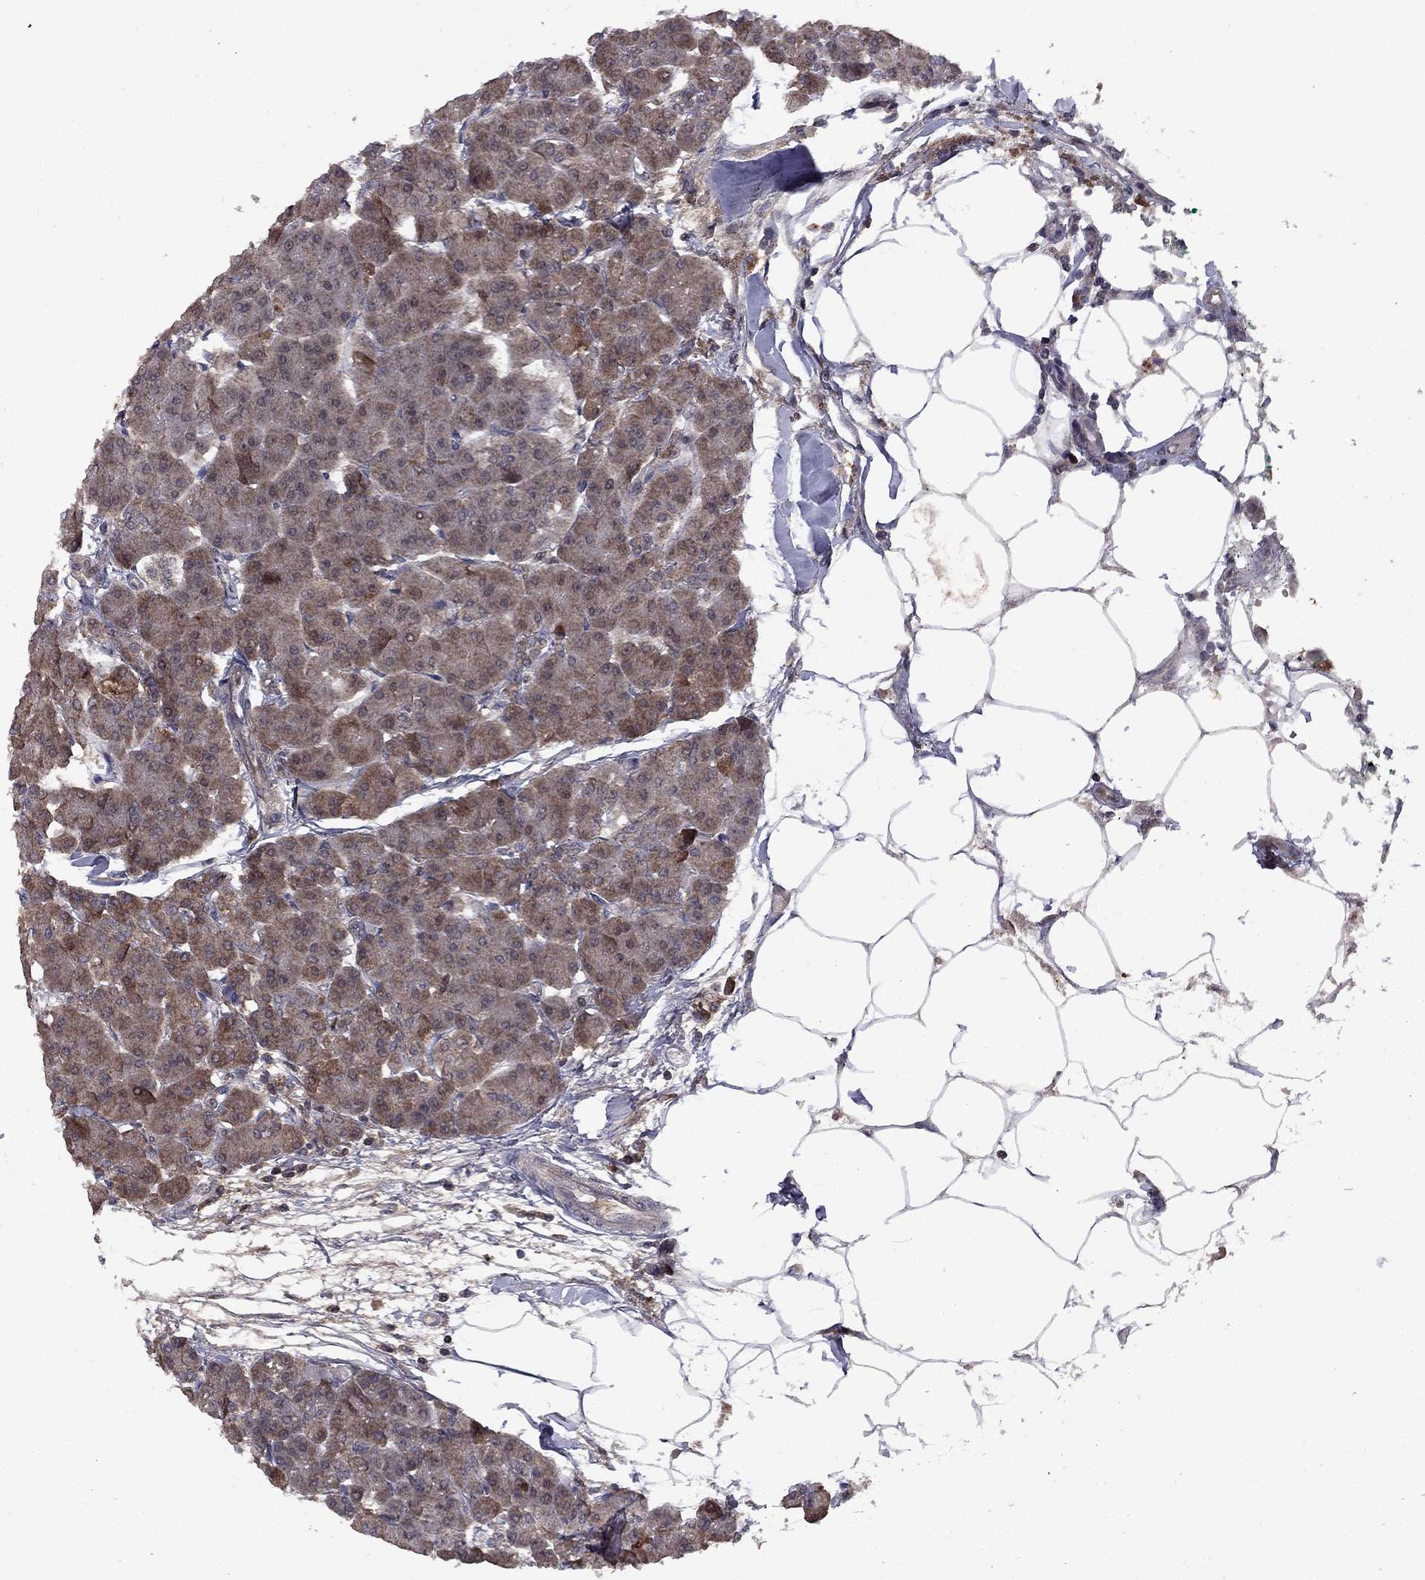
{"staining": {"intensity": "moderate", "quantity": "<25%", "location": "cytoplasmic/membranous"}, "tissue": "pancreas", "cell_type": "Exocrine glandular cells", "image_type": "normal", "snomed": [{"axis": "morphology", "description": "Normal tissue, NOS"}, {"axis": "topography", "description": "Adipose tissue"}, {"axis": "topography", "description": "Pancreas"}, {"axis": "topography", "description": "Peripheral nerve tissue"}], "caption": "High-power microscopy captured an immunohistochemistry micrograph of normal pancreas, revealing moderate cytoplasmic/membranous expression in about <25% of exocrine glandular cells. (IHC, brightfield microscopy, high magnification).", "gene": "IPP", "patient": {"sex": "female", "age": 58}}